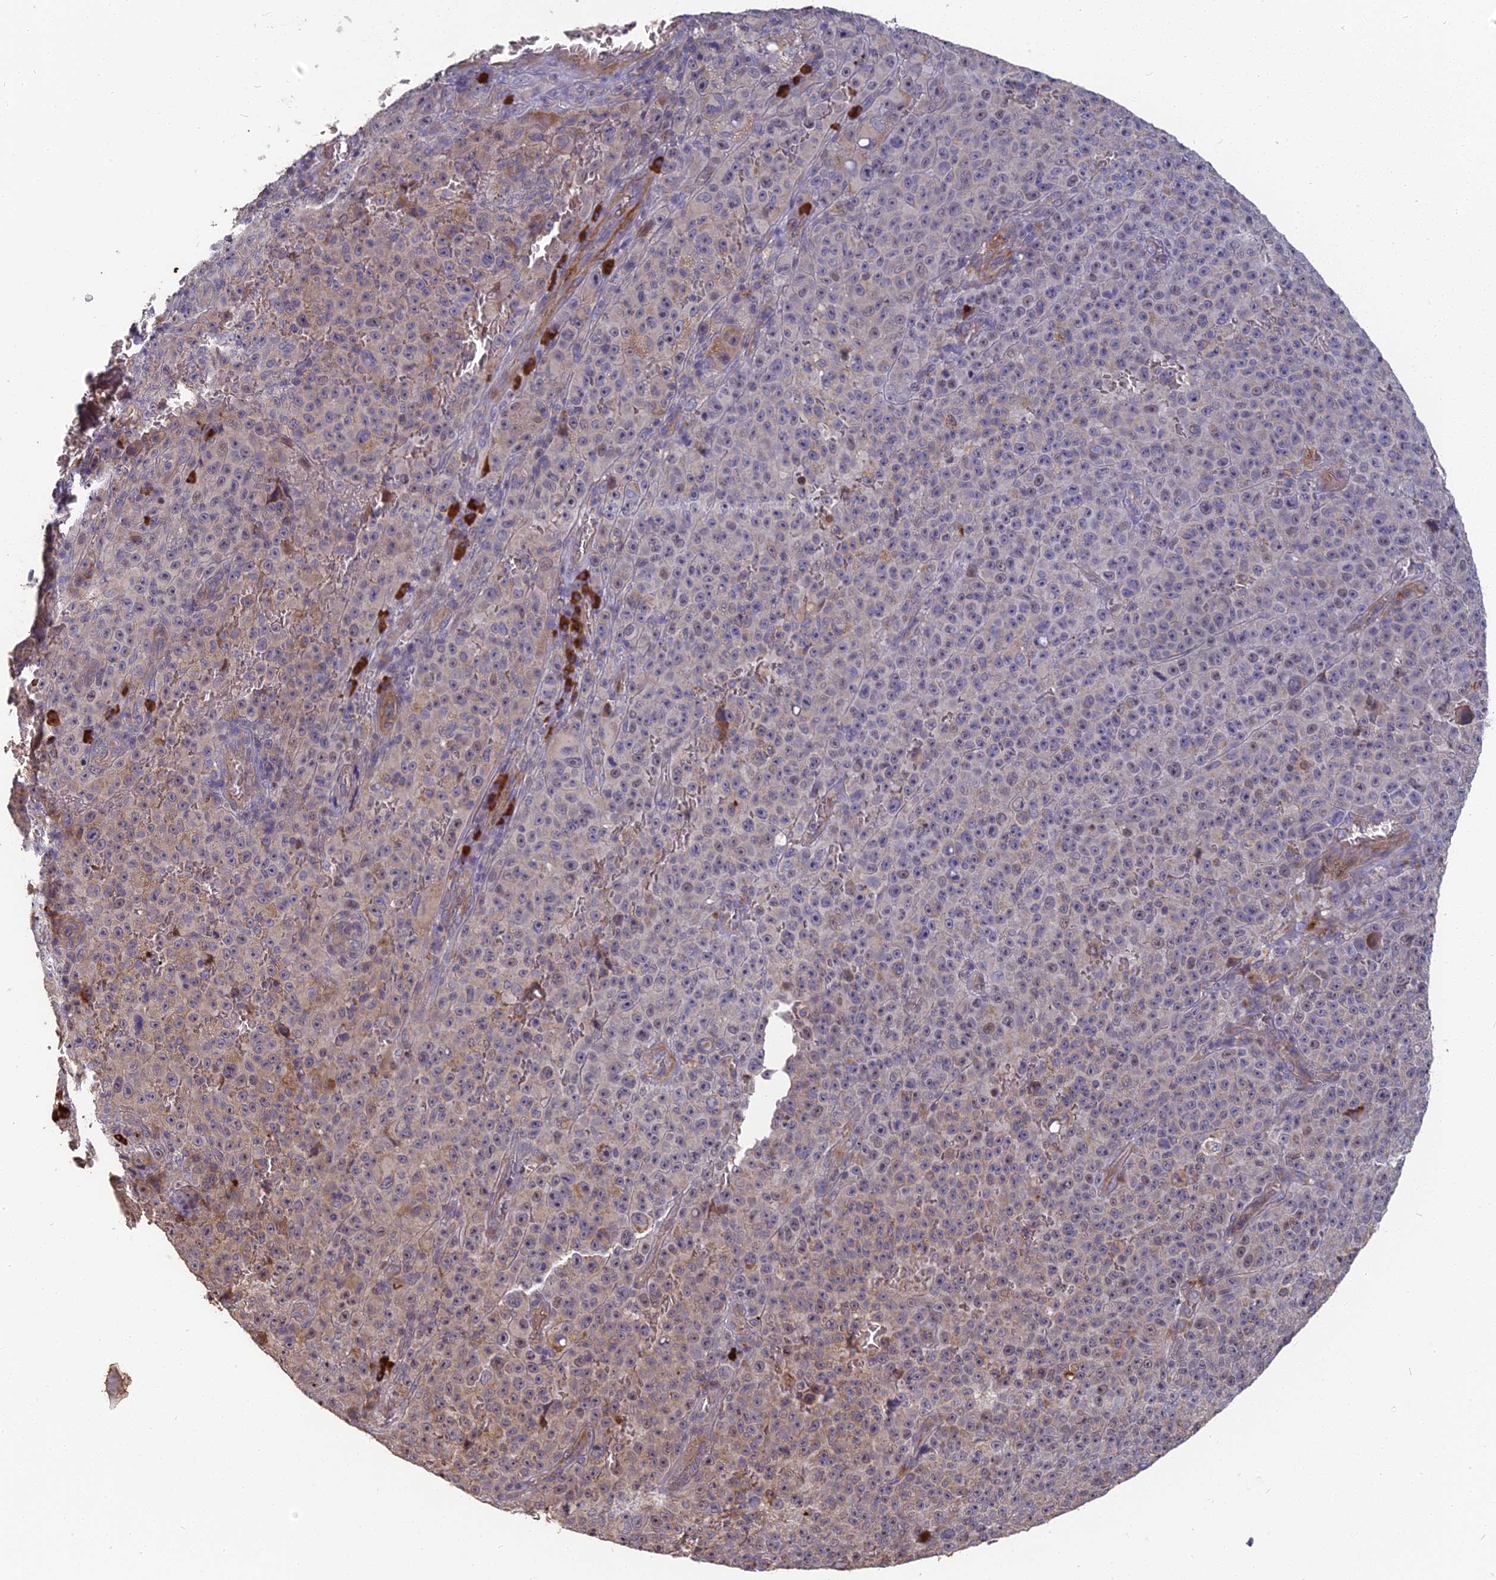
{"staining": {"intensity": "weak", "quantity": "<25%", "location": "cytoplasmic/membranous"}, "tissue": "melanoma", "cell_type": "Tumor cells", "image_type": "cancer", "snomed": [{"axis": "morphology", "description": "Malignant melanoma, NOS"}, {"axis": "topography", "description": "Skin"}], "caption": "IHC photomicrograph of neoplastic tissue: human melanoma stained with DAB (3,3'-diaminobenzidine) shows no significant protein staining in tumor cells.", "gene": "ERMAP", "patient": {"sex": "female", "age": 82}}